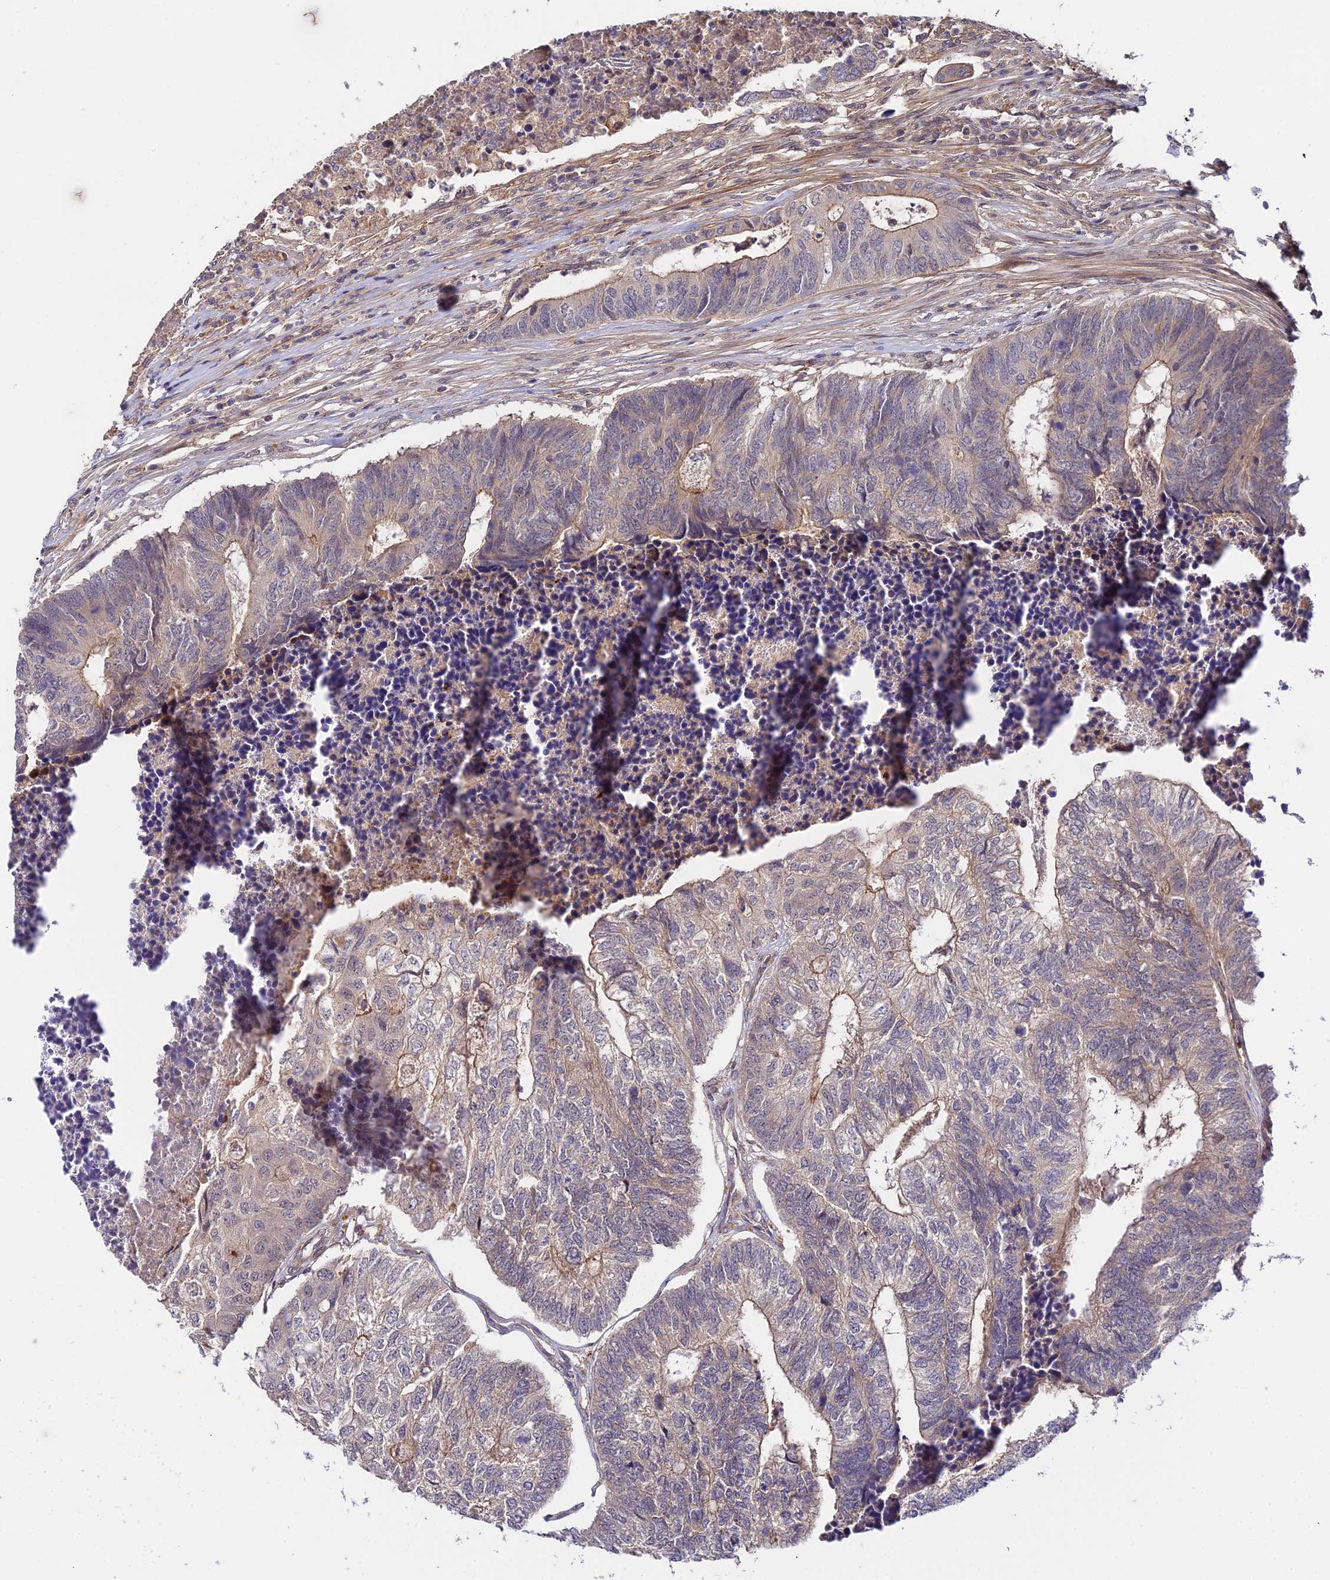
{"staining": {"intensity": "weak", "quantity": "25%-75%", "location": "cytoplasmic/membranous"}, "tissue": "colorectal cancer", "cell_type": "Tumor cells", "image_type": "cancer", "snomed": [{"axis": "morphology", "description": "Adenocarcinoma, NOS"}, {"axis": "topography", "description": "Colon"}], "caption": "This is an image of immunohistochemistry (IHC) staining of colorectal adenocarcinoma, which shows weak expression in the cytoplasmic/membranous of tumor cells.", "gene": "ZBED8", "patient": {"sex": "female", "age": 67}}